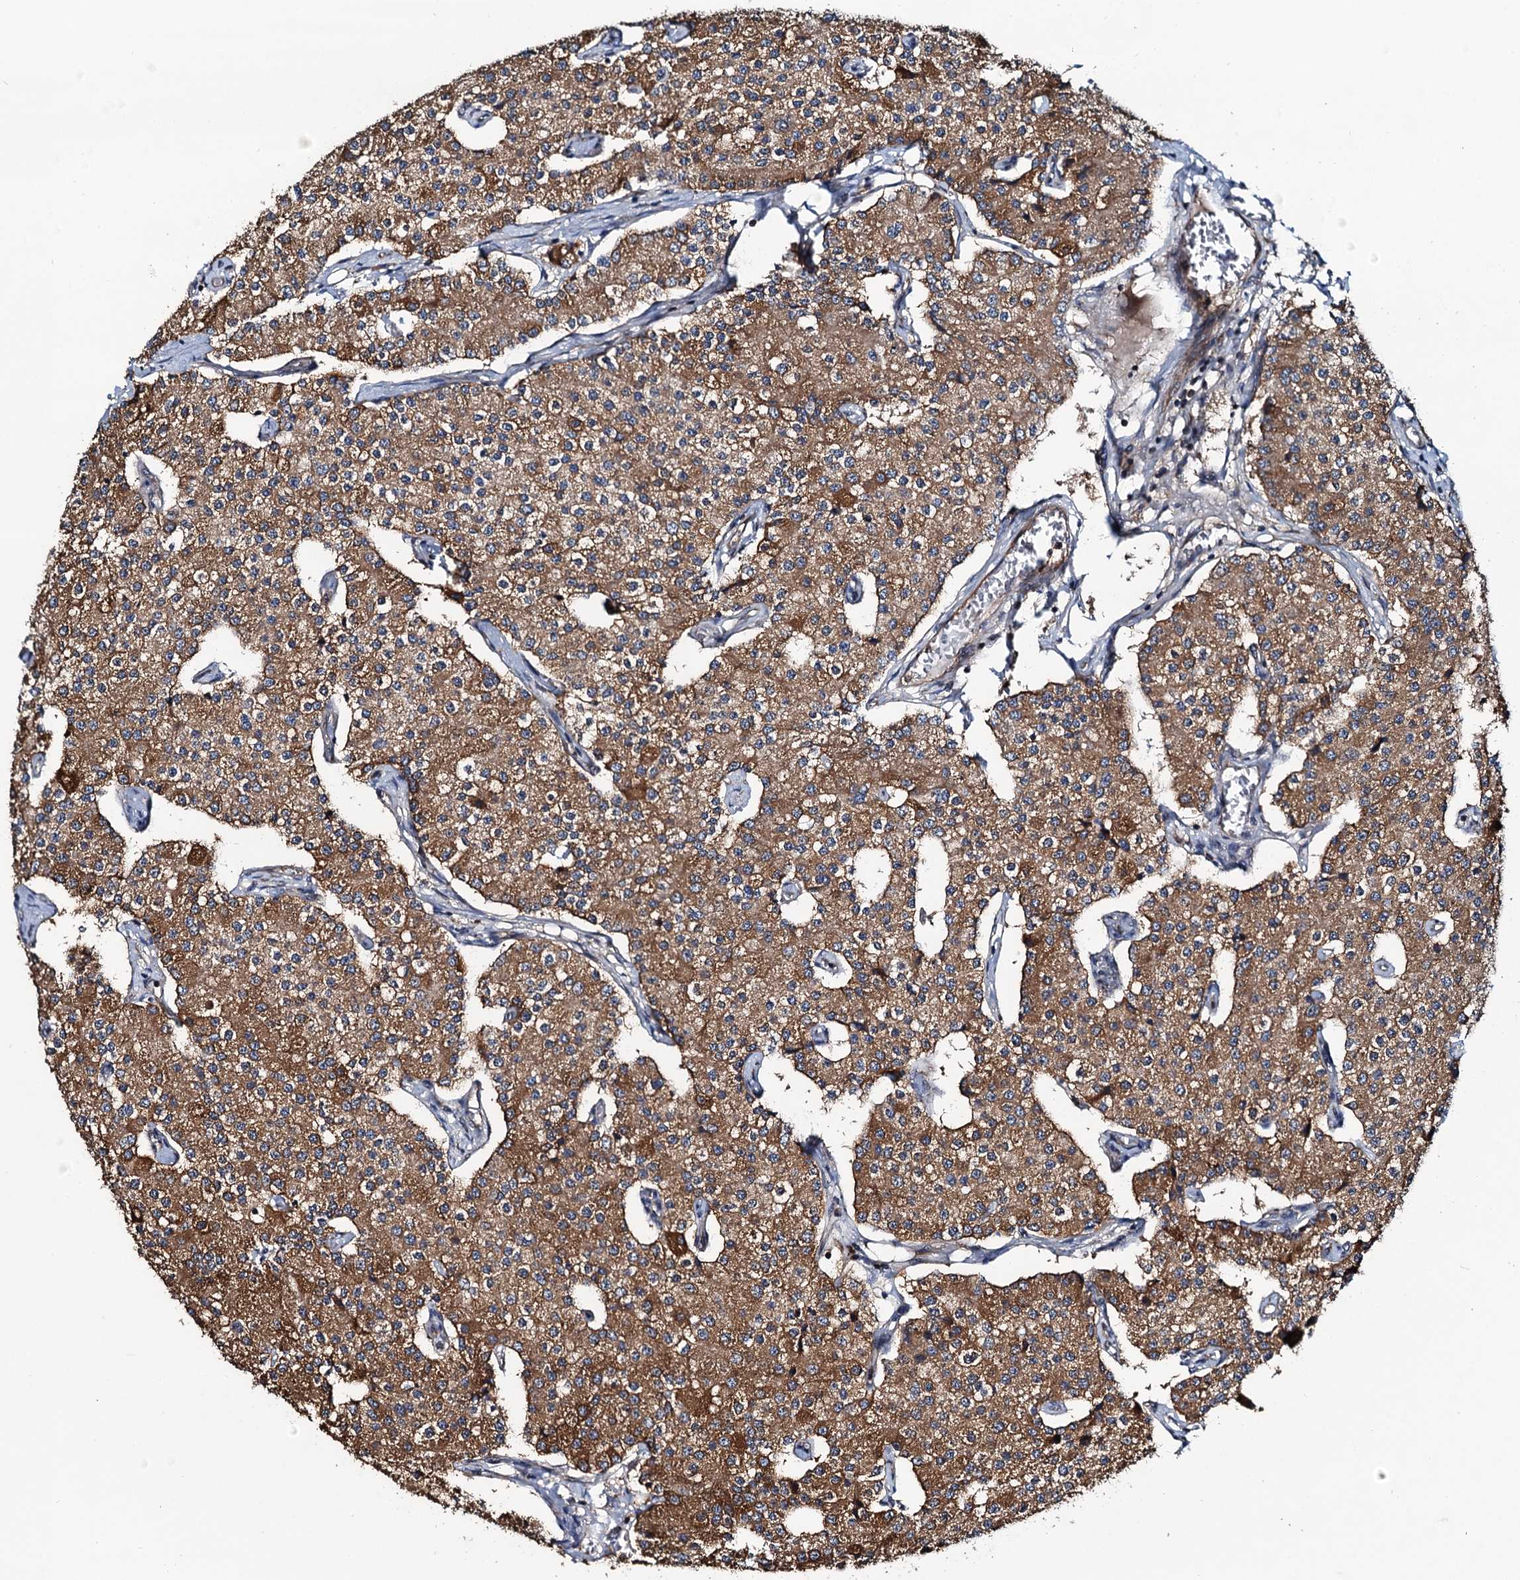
{"staining": {"intensity": "moderate", "quantity": ">75%", "location": "cytoplasmic/membranous"}, "tissue": "carcinoid", "cell_type": "Tumor cells", "image_type": "cancer", "snomed": [{"axis": "morphology", "description": "Carcinoid, malignant, NOS"}, {"axis": "topography", "description": "Colon"}], "caption": "Immunohistochemistry (IHC) image of neoplastic tissue: malignant carcinoid stained using immunohistochemistry reveals medium levels of moderate protein expression localized specifically in the cytoplasmic/membranous of tumor cells, appearing as a cytoplasmic/membranous brown color.", "gene": "NEK1", "patient": {"sex": "female", "age": 52}}